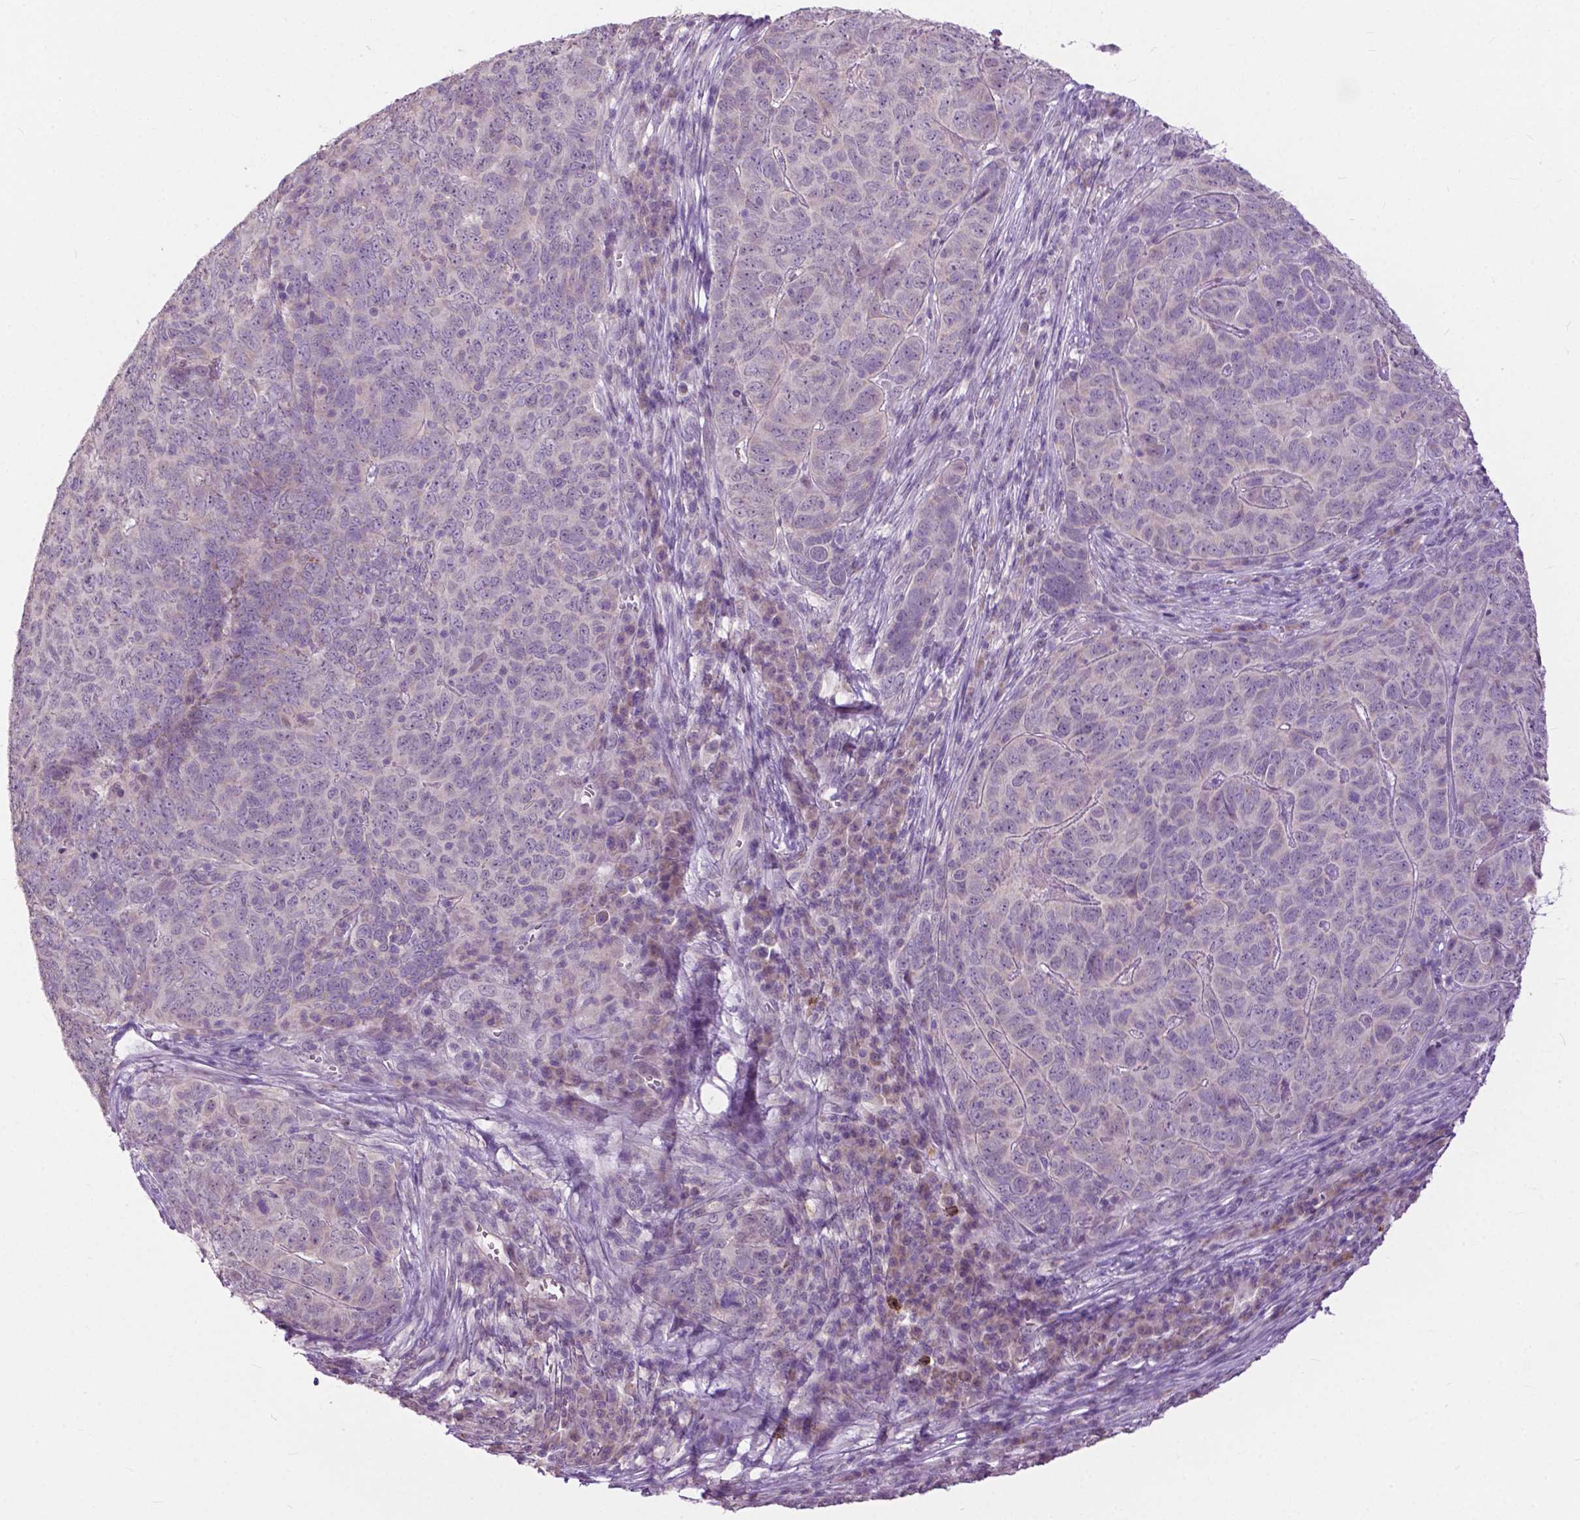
{"staining": {"intensity": "negative", "quantity": "none", "location": "none"}, "tissue": "skin cancer", "cell_type": "Tumor cells", "image_type": "cancer", "snomed": [{"axis": "morphology", "description": "Squamous cell carcinoma, NOS"}, {"axis": "topography", "description": "Skin"}, {"axis": "topography", "description": "Anal"}], "caption": "This micrograph is of skin cancer stained with immunohistochemistry (IHC) to label a protein in brown with the nuclei are counter-stained blue. There is no expression in tumor cells. Nuclei are stained in blue.", "gene": "TTC9B", "patient": {"sex": "female", "age": 51}}